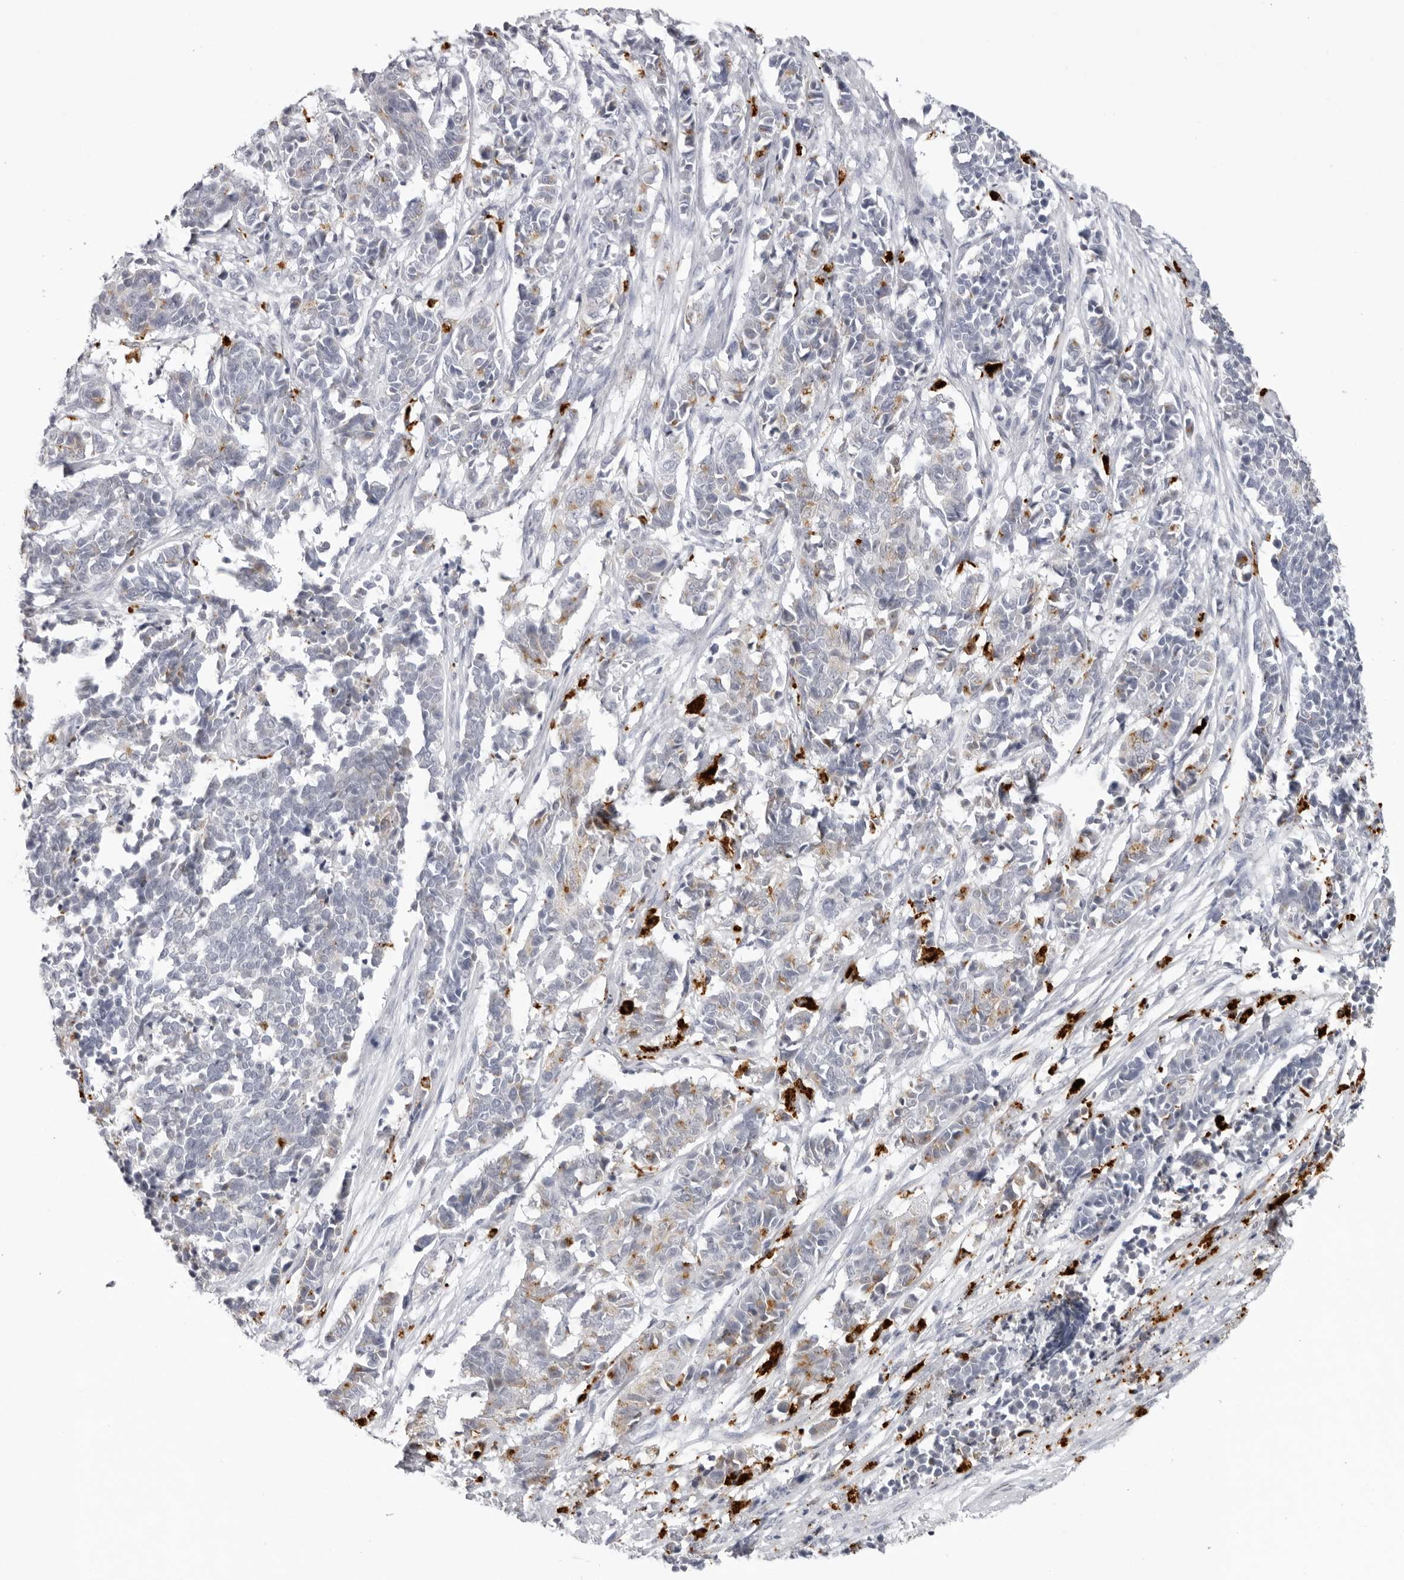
{"staining": {"intensity": "negative", "quantity": "none", "location": "none"}, "tissue": "cervical cancer", "cell_type": "Tumor cells", "image_type": "cancer", "snomed": [{"axis": "morphology", "description": "Normal tissue, NOS"}, {"axis": "morphology", "description": "Squamous cell carcinoma, NOS"}, {"axis": "topography", "description": "Cervix"}], "caption": "This is an immunohistochemistry (IHC) photomicrograph of human squamous cell carcinoma (cervical). There is no staining in tumor cells.", "gene": "IL25", "patient": {"sex": "female", "age": 35}}